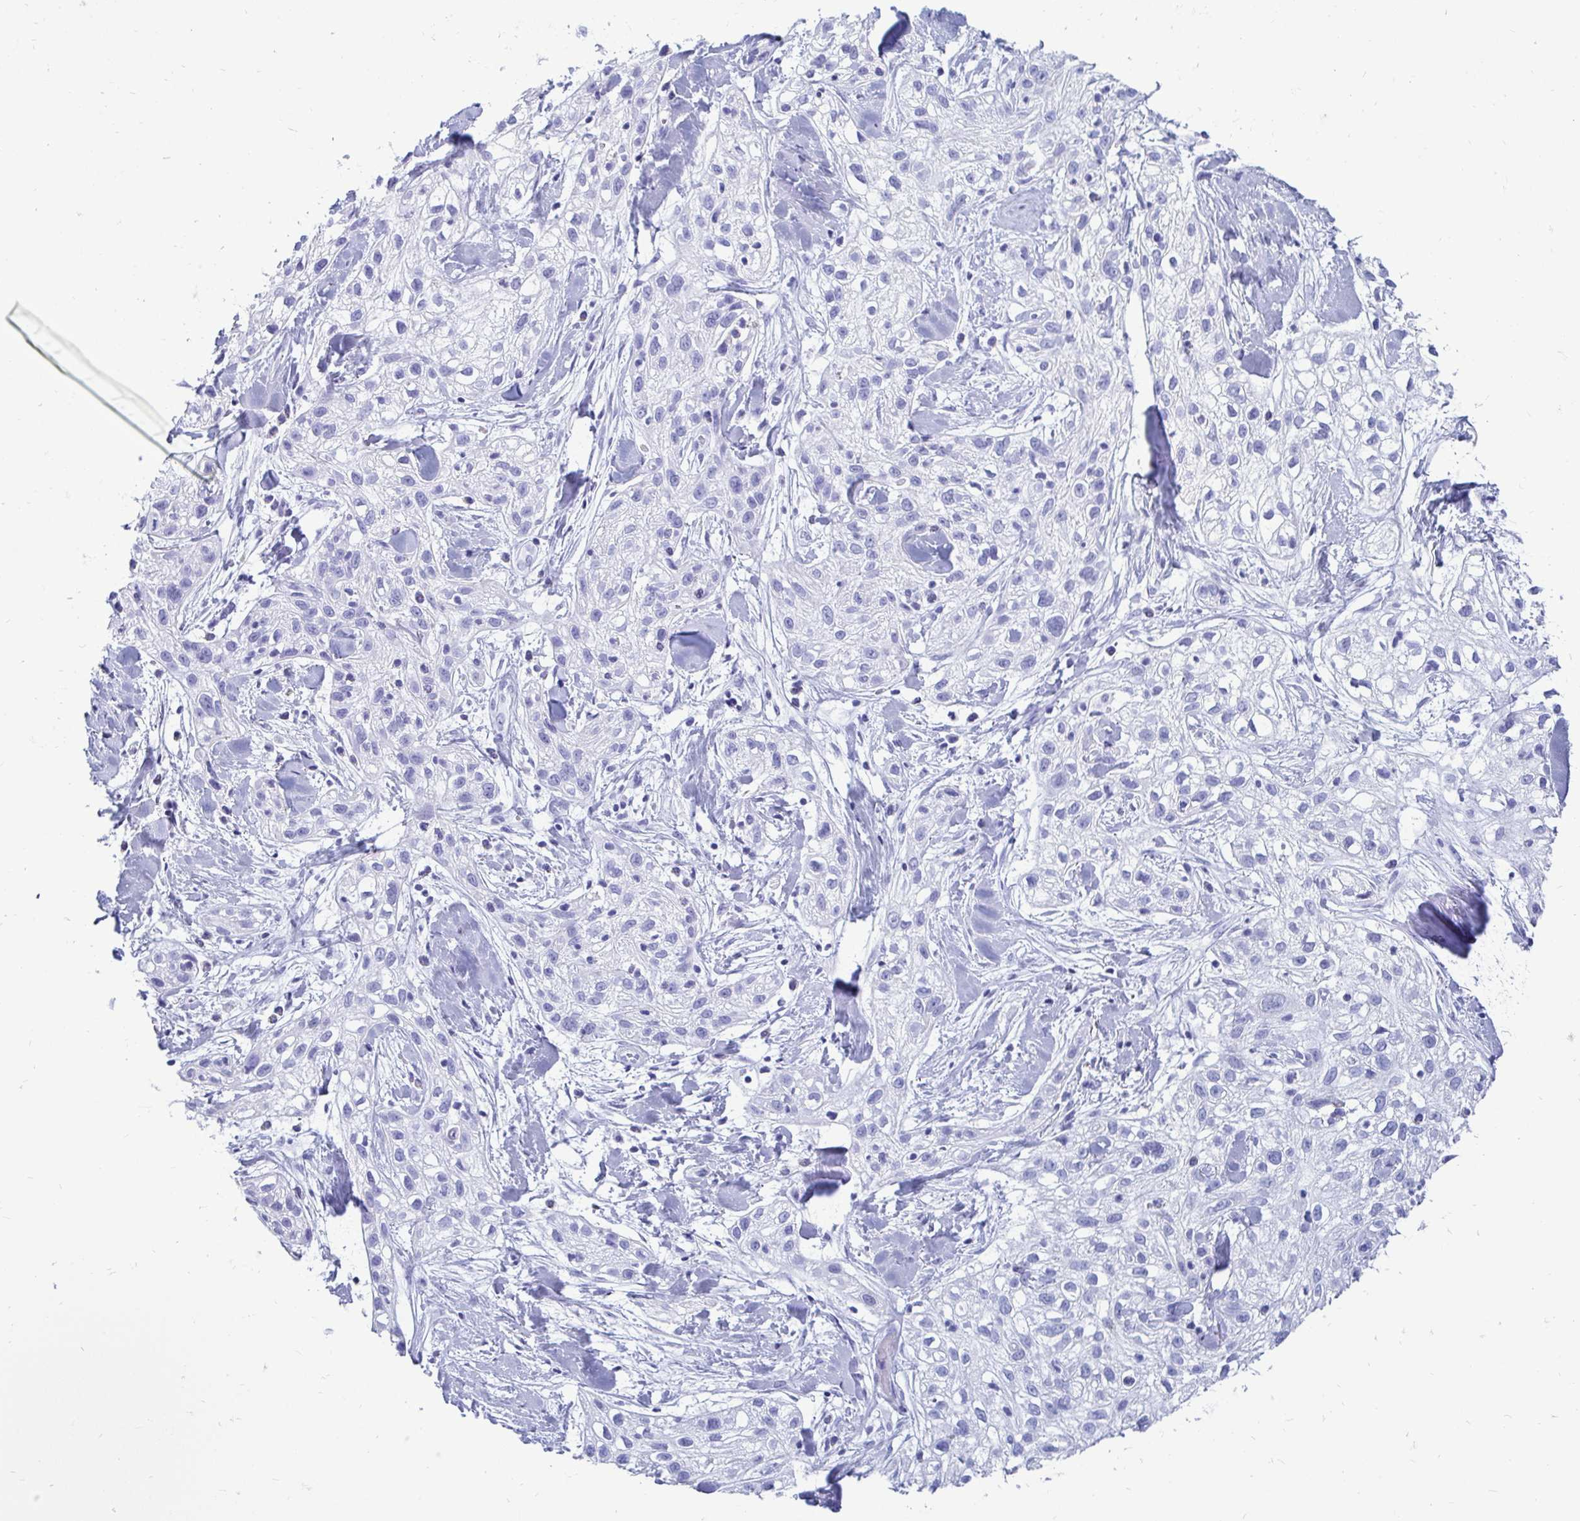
{"staining": {"intensity": "negative", "quantity": "none", "location": "none"}, "tissue": "skin cancer", "cell_type": "Tumor cells", "image_type": "cancer", "snomed": [{"axis": "morphology", "description": "Squamous cell carcinoma, NOS"}, {"axis": "topography", "description": "Skin"}], "caption": "Photomicrograph shows no significant protein expression in tumor cells of skin cancer.", "gene": "OR10R2", "patient": {"sex": "male", "age": 82}}